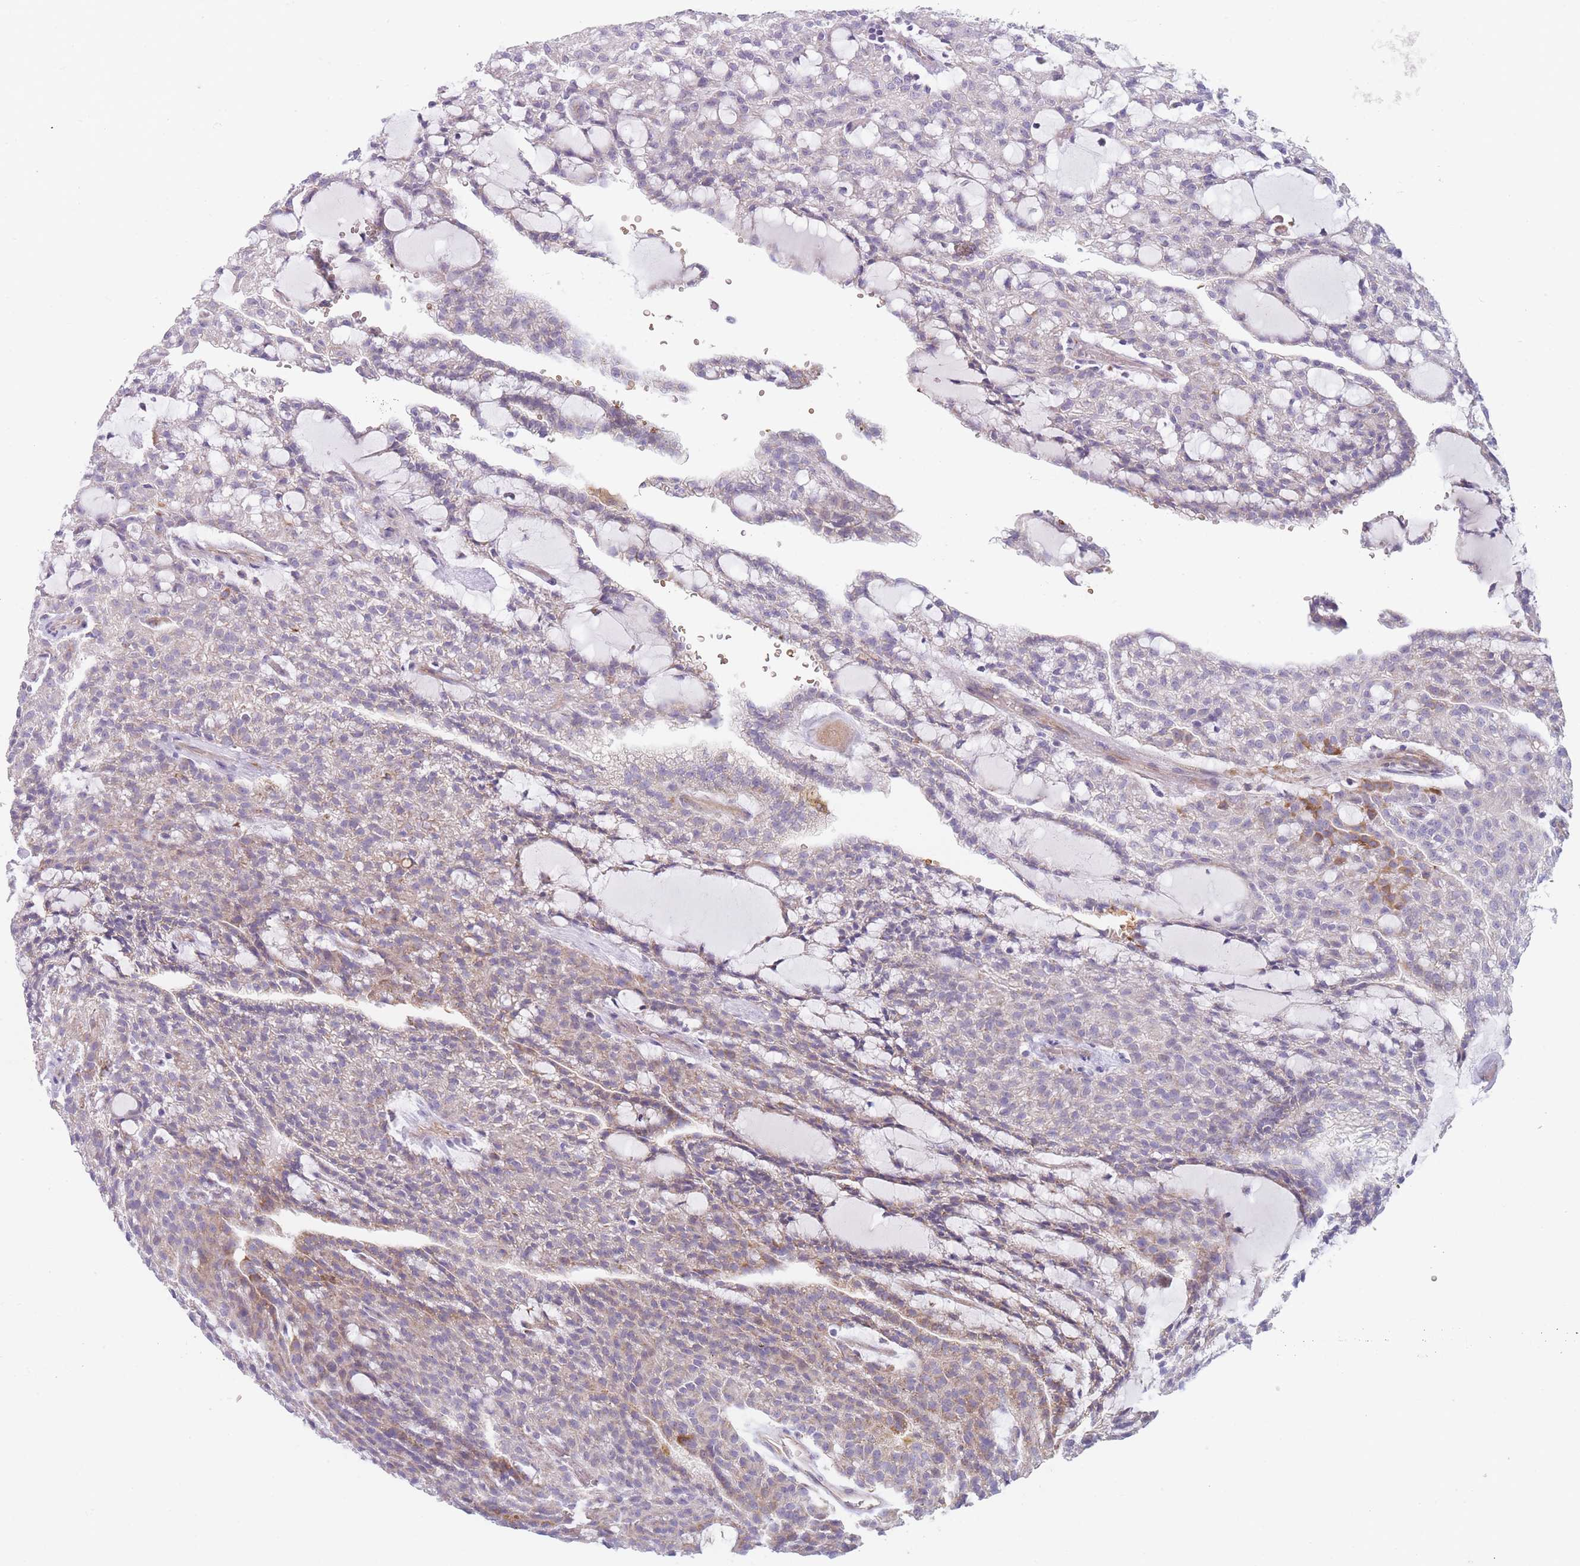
{"staining": {"intensity": "weak", "quantity": "<25%", "location": "cytoplasmic/membranous"}, "tissue": "renal cancer", "cell_type": "Tumor cells", "image_type": "cancer", "snomed": [{"axis": "morphology", "description": "Adenocarcinoma, NOS"}, {"axis": "topography", "description": "Kidney"}], "caption": "High power microscopy micrograph of an IHC image of adenocarcinoma (renal), revealing no significant expression in tumor cells.", "gene": "SMPD4", "patient": {"sex": "male", "age": 63}}